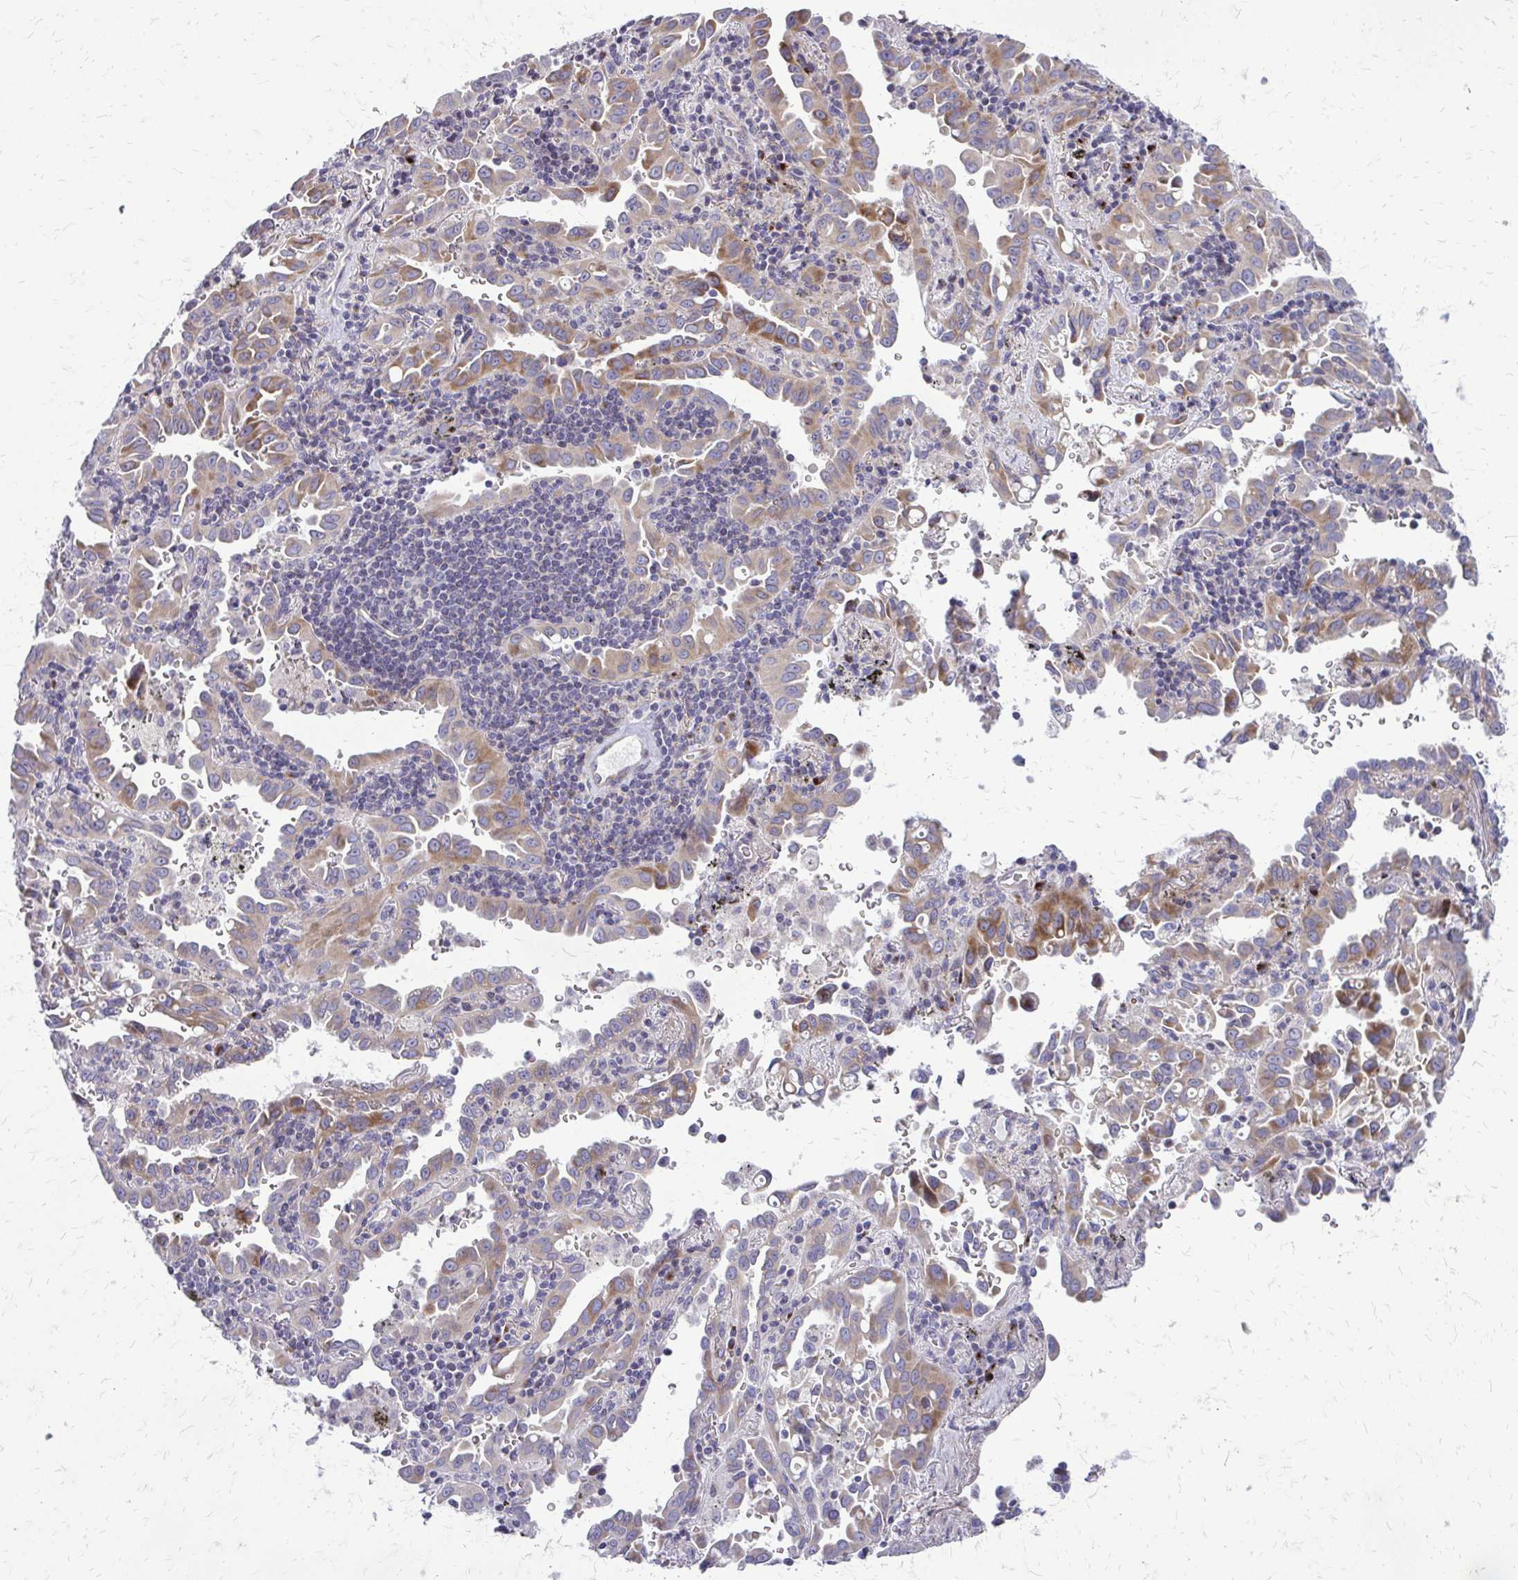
{"staining": {"intensity": "moderate", "quantity": "25%-75%", "location": "cytoplasmic/membranous"}, "tissue": "lung cancer", "cell_type": "Tumor cells", "image_type": "cancer", "snomed": [{"axis": "morphology", "description": "Adenocarcinoma, NOS"}, {"axis": "topography", "description": "Lung"}], "caption": "Immunohistochemistry photomicrograph of neoplastic tissue: human adenocarcinoma (lung) stained using immunohistochemistry reveals medium levels of moderate protein expression localized specifically in the cytoplasmic/membranous of tumor cells, appearing as a cytoplasmic/membranous brown color.", "gene": "FUNDC2", "patient": {"sex": "male", "age": 68}}